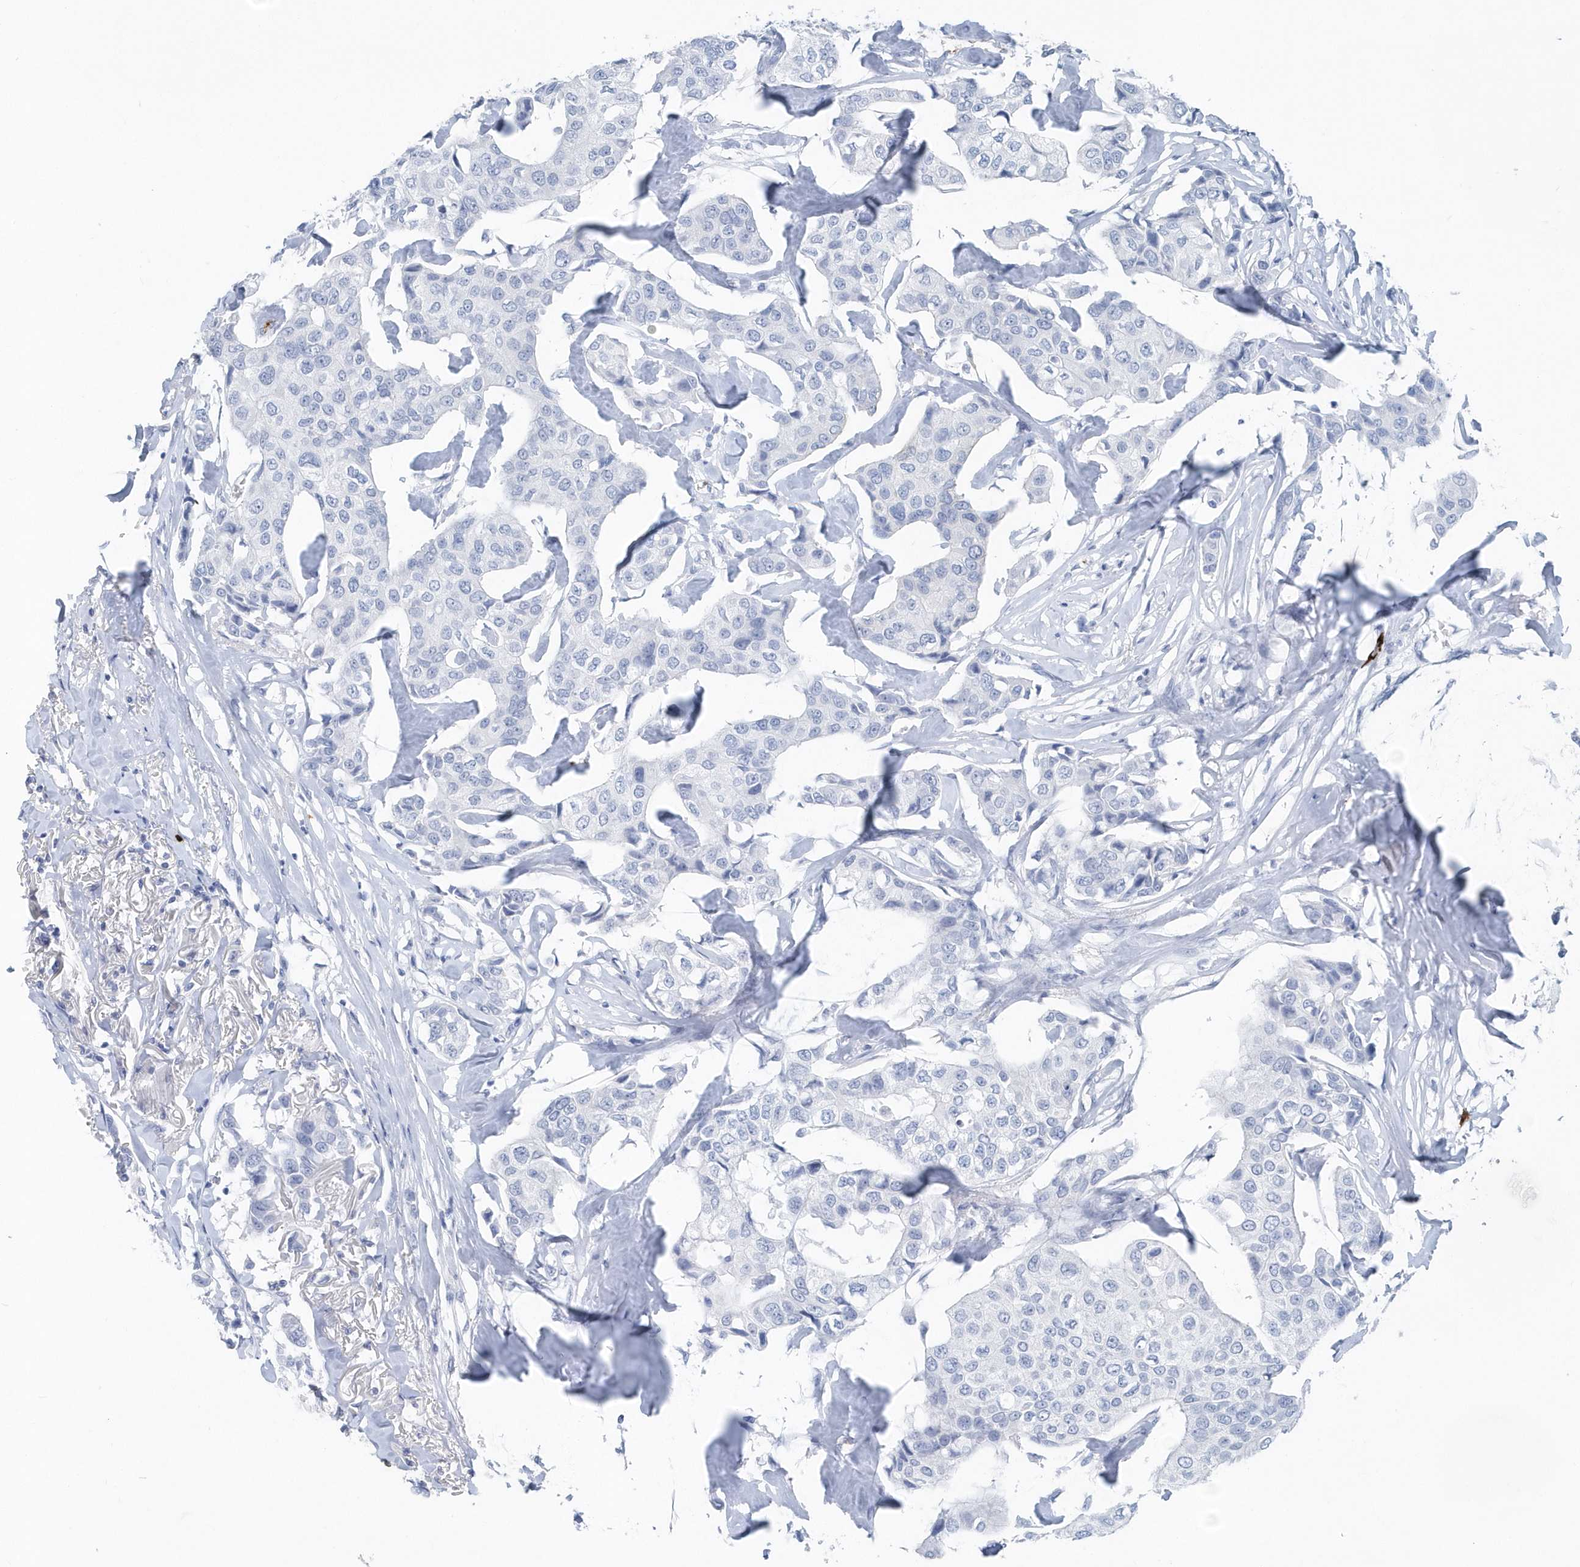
{"staining": {"intensity": "negative", "quantity": "none", "location": "none"}, "tissue": "breast cancer", "cell_type": "Tumor cells", "image_type": "cancer", "snomed": [{"axis": "morphology", "description": "Duct carcinoma"}, {"axis": "topography", "description": "Breast"}], "caption": "Tumor cells are negative for brown protein staining in breast infiltrating ductal carcinoma.", "gene": "JCHAIN", "patient": {"sex": "female", "age": 80}}